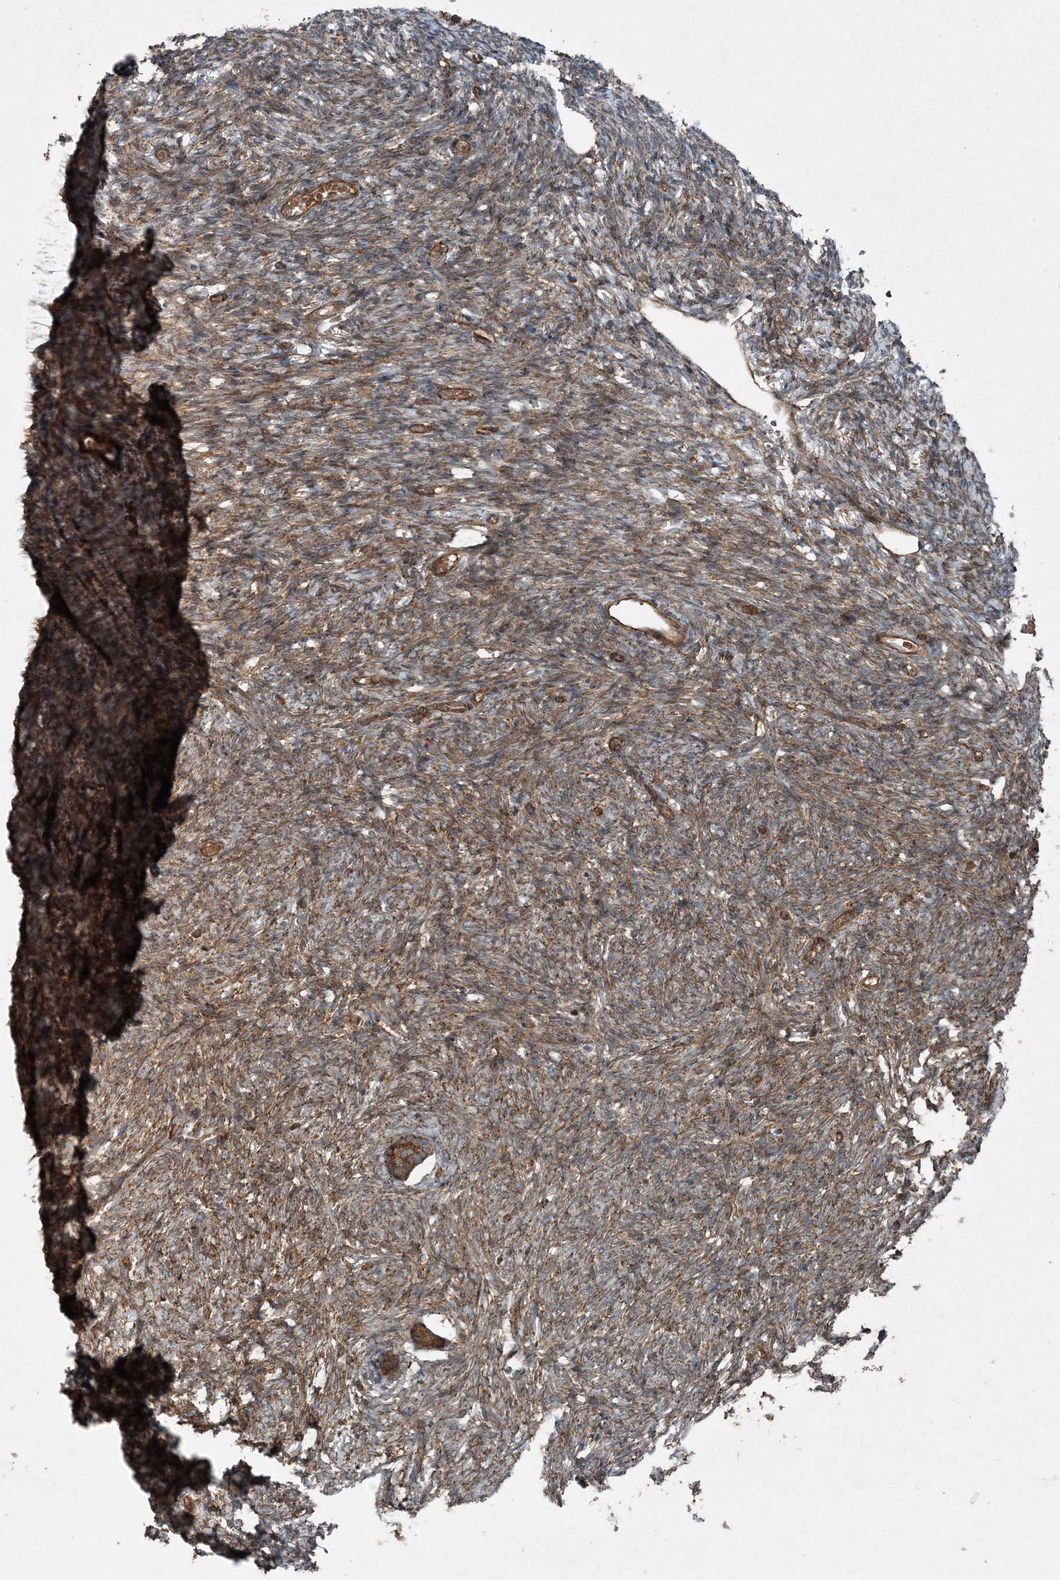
{"staining": {"intensity": "strong", "quantity": ">75%", "location": "cytoplasmic/membranous"}, "tissue": "ovary", "cell_type": "Follicle cells", "image_type": "normal", "snomed": [{"axis": "morphology", "description": "Normal tissue, NOS"}, {"axis": "topography", "description": "Ovary"}], "caption": "Immunohistochemical staining of benign ovary displays >75% levels of strong cytoplasmic/membranous protein staining in approximately >75% of follicle cells.", "gene": "COPS7B", "patient": {"sex": "female", "age": 35}}